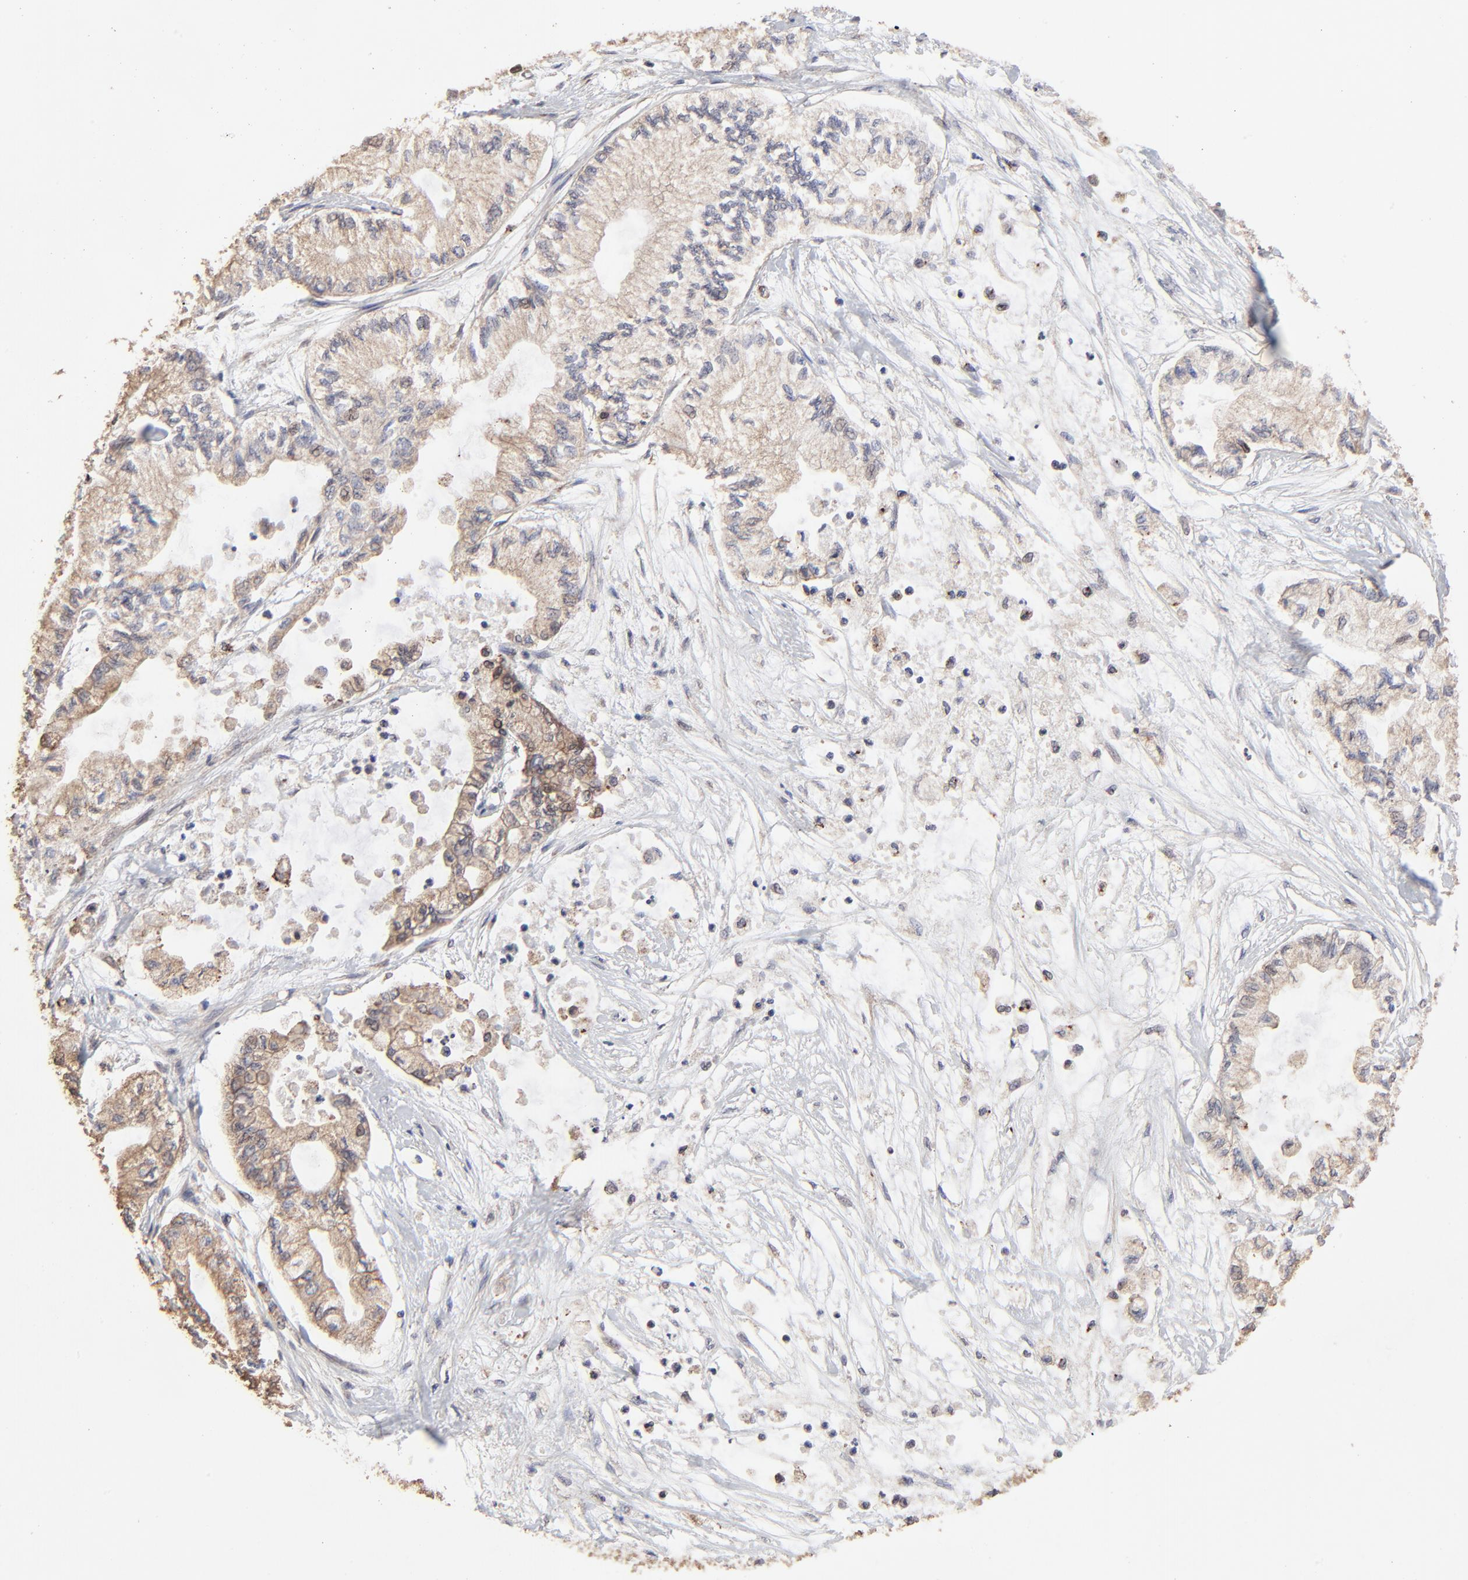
{"staining": {"intensity": "moderate", "quantity": ">75%", "location": "cytoplasmic/membranous"}, "tissue": "pancreatic cancer", "cell_type": "Tumor cells", "image_type": "cancer", "snomed": [{"axis": "morphology", "description": "Adenocarcinoma, NOS"}, {"axis": "topography", "description": "Pancreas"}], "caption": "This micrograph demonstrates immunohistochemistry staining of human pancreatic cancer, with medium moderate cytoplasmic/membranous positivity in approximately >75% of tumor cells.", "gene": "ELP2", "patient": {"sex": "male", "age": 79}}